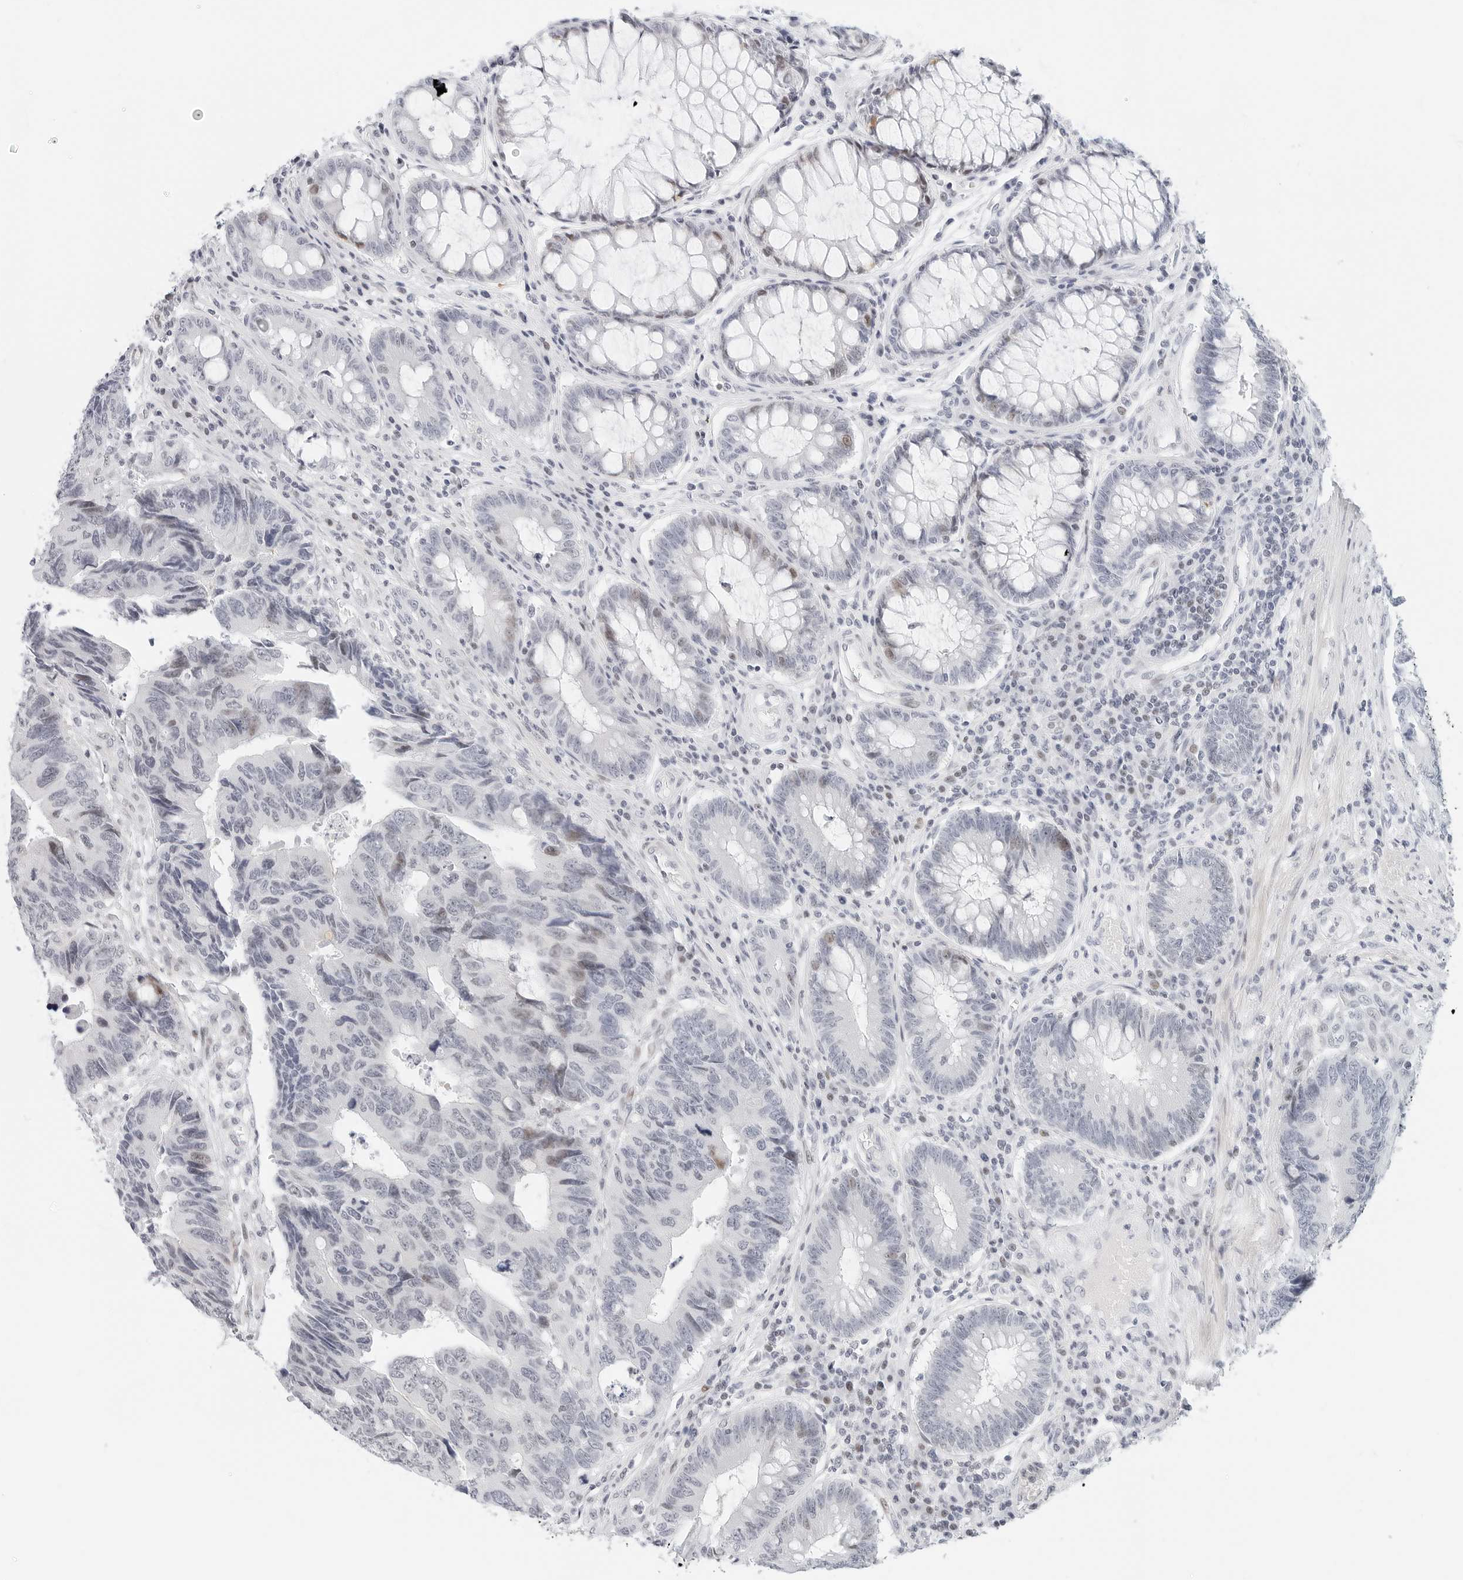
{"staining": {"intensity": "negative", "quantity": "none", "location": "none"}, "tissue": "colorectal cancer", "cell_type": "Tumor cells", "image_type": "cancer", "snomed": [{"axis": "morphology", "description": "Adenocarcinoma, NOS"}, {"axis": "topography", "description": "Rectum"}], "caption": "Tumor cells are negative for protein expression in human colorectal cancer. (DAB immunohistochemistry (IHC), high magnification).", "gene": "NTMT2", "patient": {"sex": "male", "age": 84}}